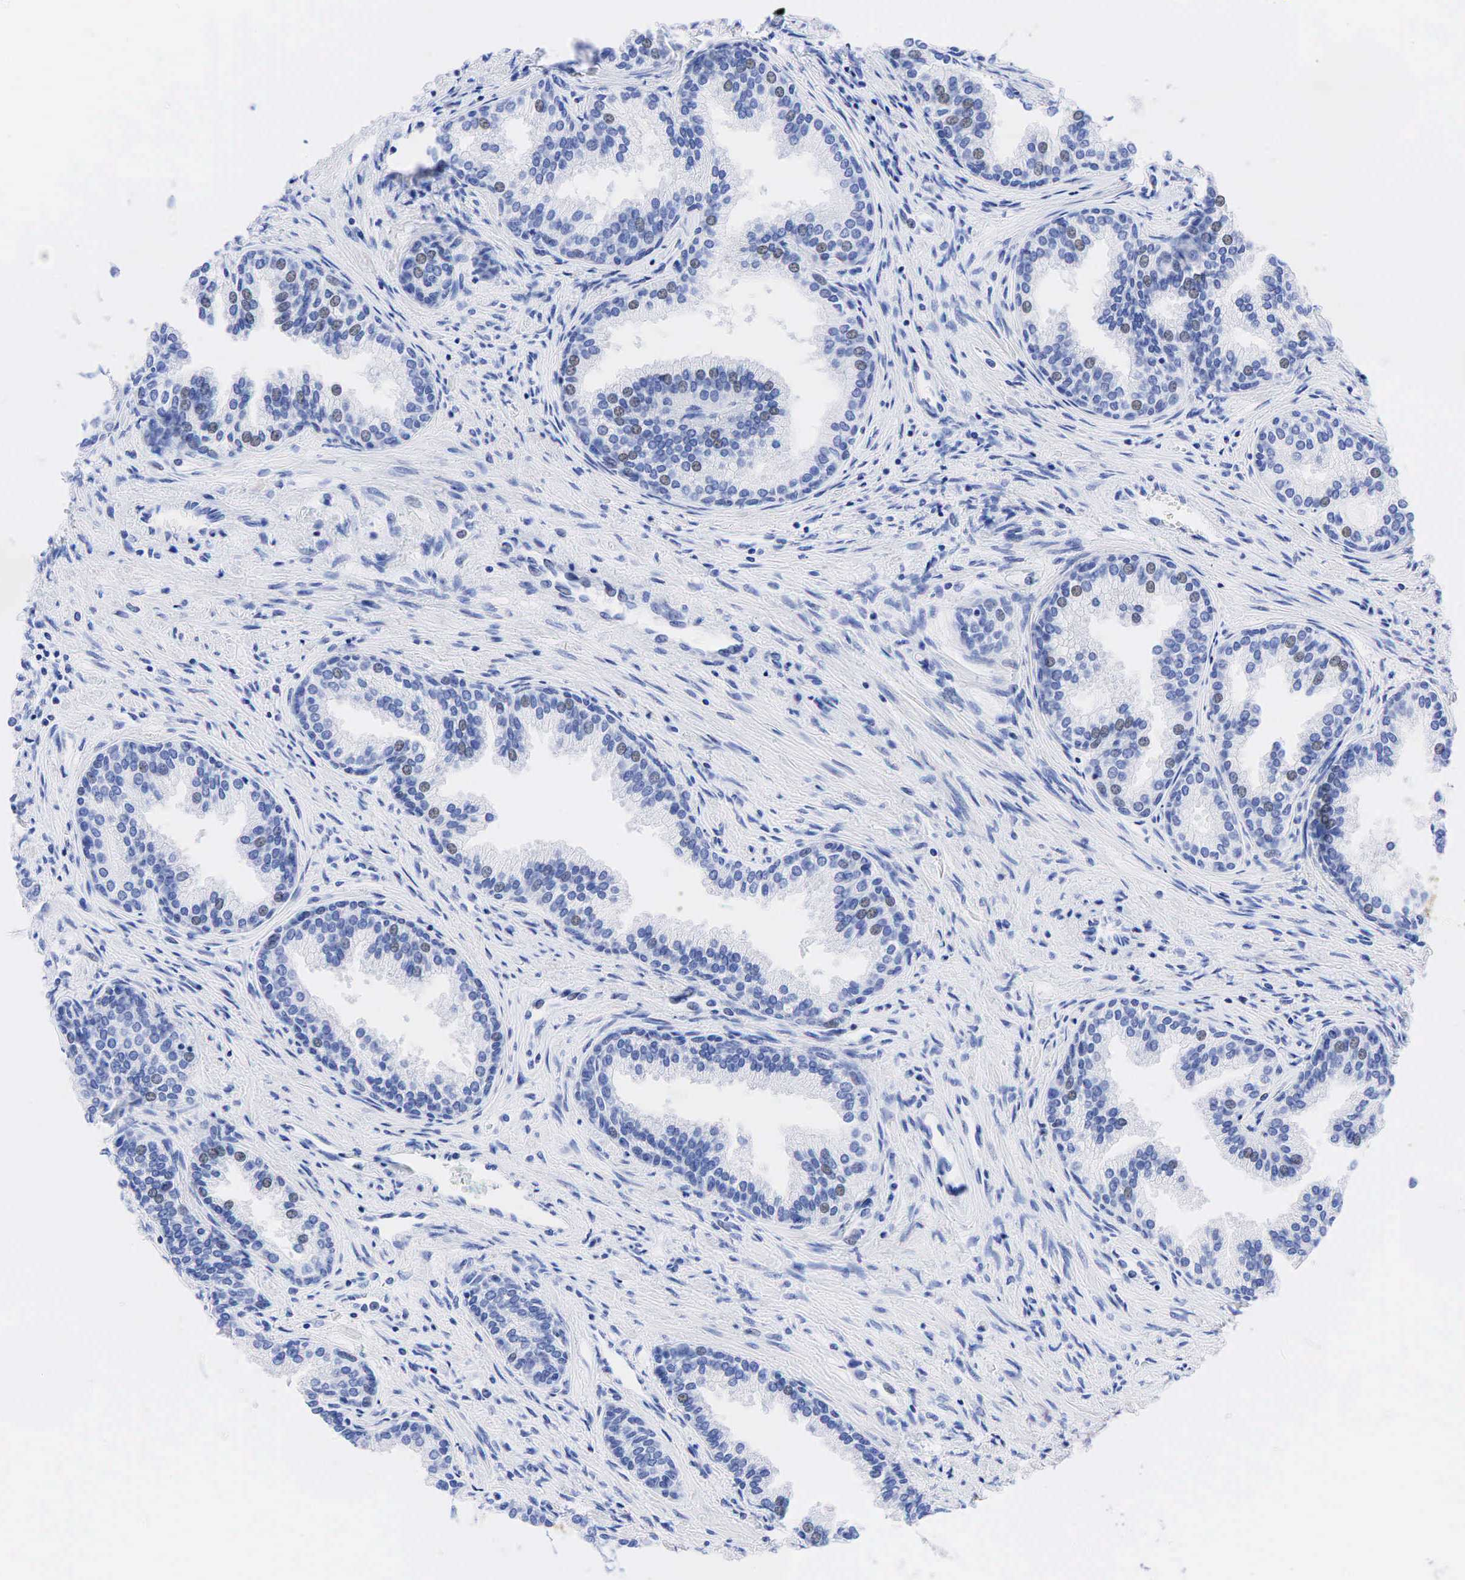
{"staining": {"intensity": "negative", "quantity": "none", "location": "none"}, "tissue": "prostate", "cell_type": "Glandular cells", "image_type": "normal", "snomed": [{"axis": "morphology", "description": "Normal tissue, NOS"}, {"axis": "topography", "description": "Prostate"}], "caption": "An immunohistochemistry histopathology image of benign prostate is shown. There is no staining in glandular cells of prostate. (DAB (3,3'-diaminobenzidine) IHC with hematoxylin counter stain).", "gene": "CEACAM5", "patient": {"sex": "male", "age": 68}}